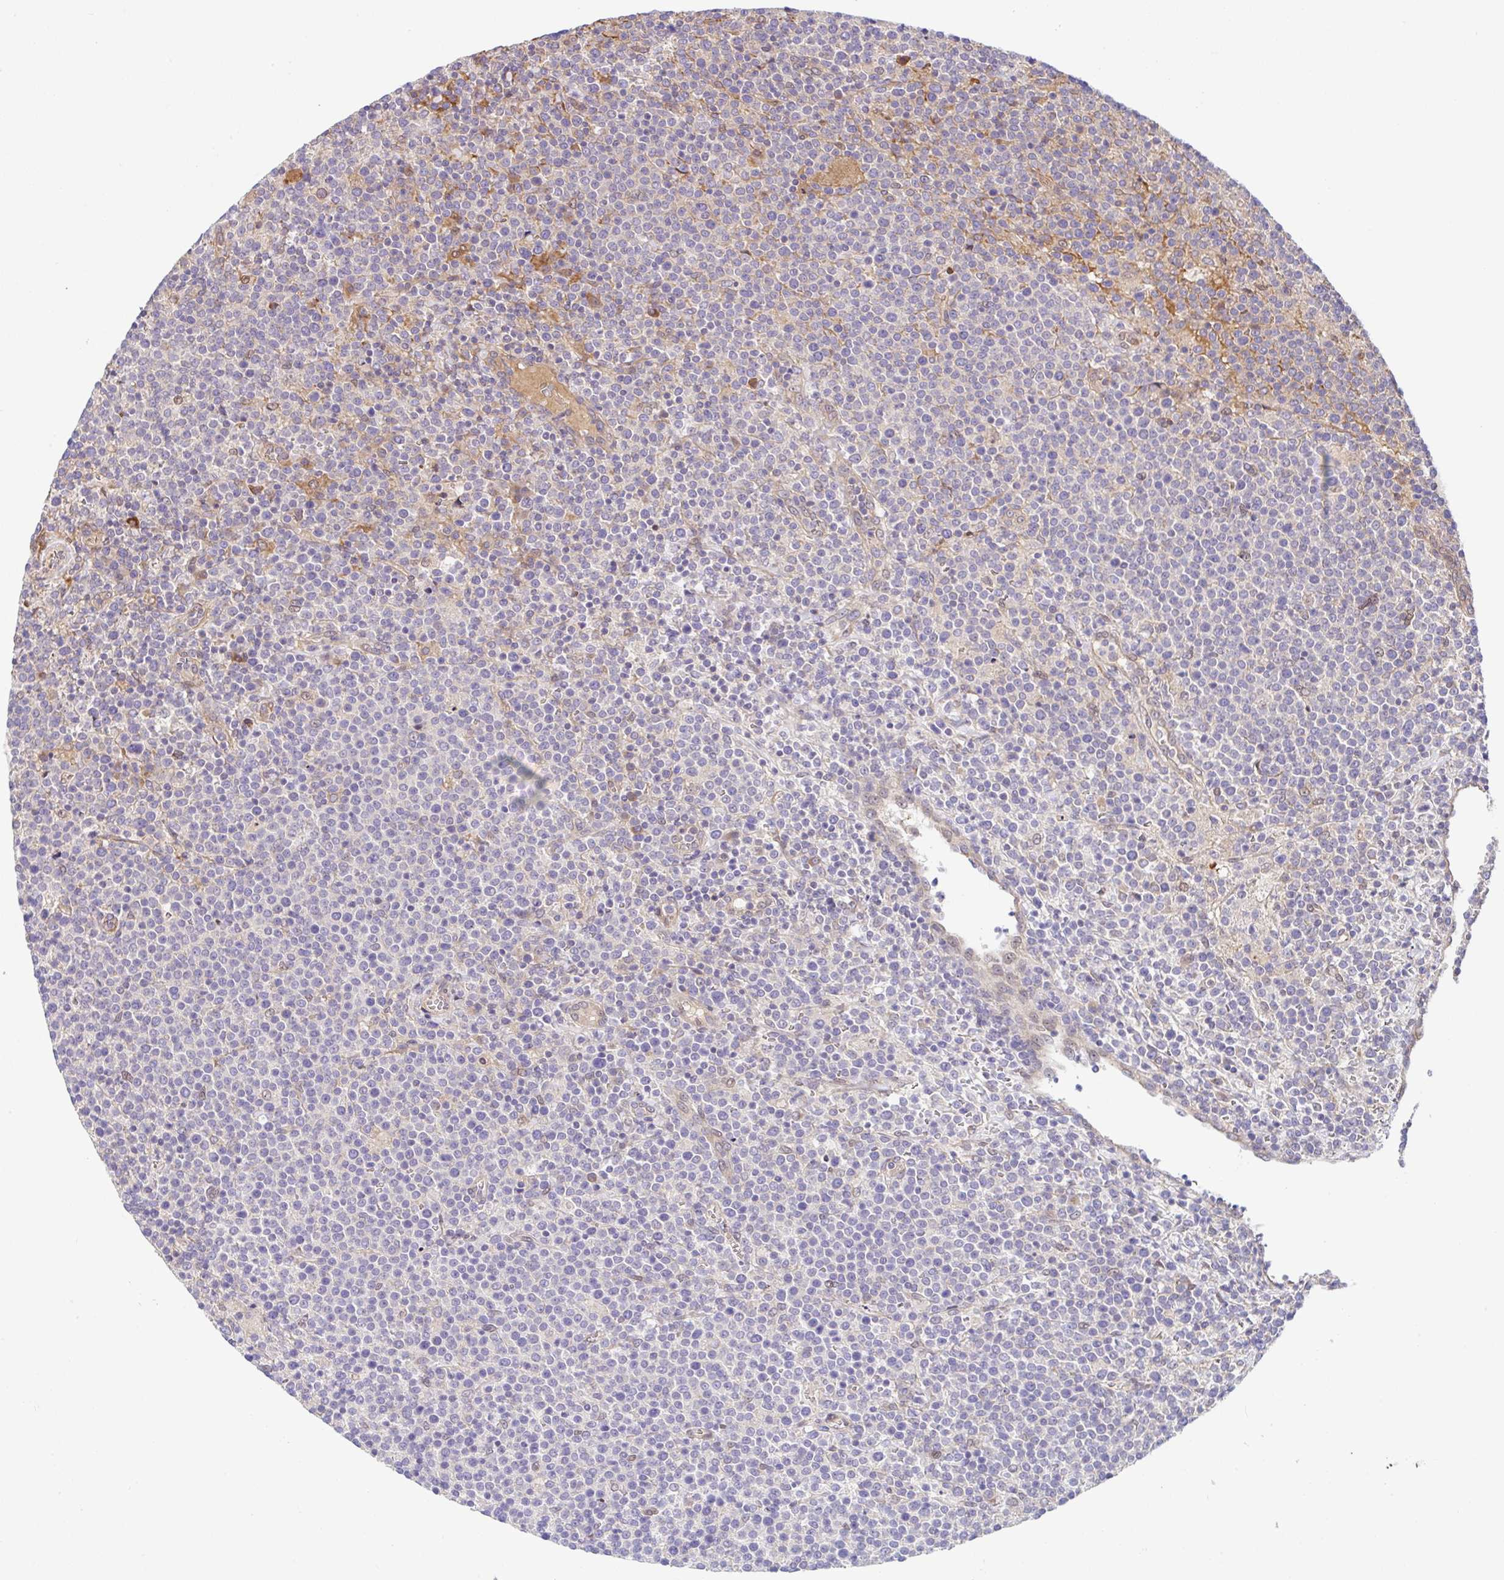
{"staining": {"intensity": "negative", "quantity": "none", "location": "none"}, "tissue": "lymphoma", "cell_type": "Tumor cells", "image_type": "cancer", "snomed": [{"axis": "morphology", "description": "Malignant lymphoma, non-Hodgkin's type, High grade"}, {"axis": "topography", "description": "Lymph node"}], "caption": "IHC histopathology image of high-grade malignant lymphoma, non-Hodgkin's type stained for a protein (brown), which shows no expression in tumor cells.", "gene": "UBE4A", "patient": {"sex": "male", "age": 61}}